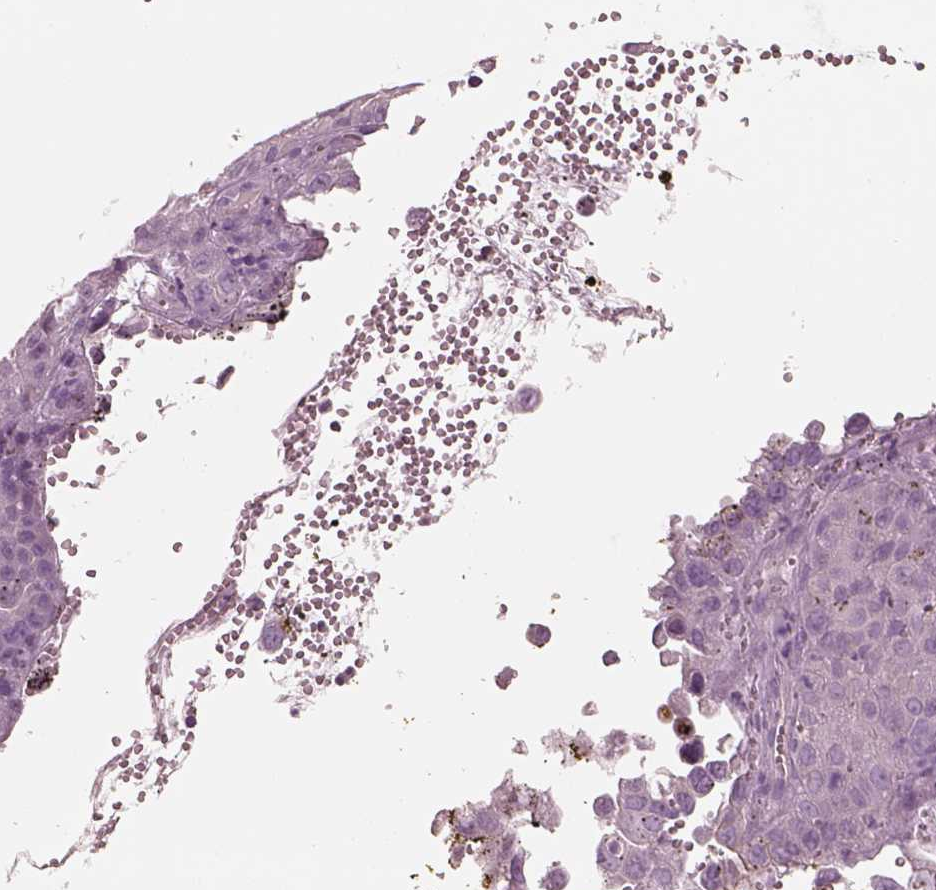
{"staining": {"intensity": "negative", "quantity": "none", "location": "none"}, "tissue": "cervical cancer", "cell_type": "Tumor cells", "image_type": "cancer", "snomed": [{"axis": "morphology", "description": "Squamous cell carcinoma, NOS"}, {"axis": "topography", "description": "Cervix"}], "caption": "Tumor cells are negative for brown protein staining in cervical squamous cell carcinoma. (DAB IHC visualized using brightfield microscopy, high magnification).", "gene": "IGLL1", "patient": {"sex": "female", "age": 55}}